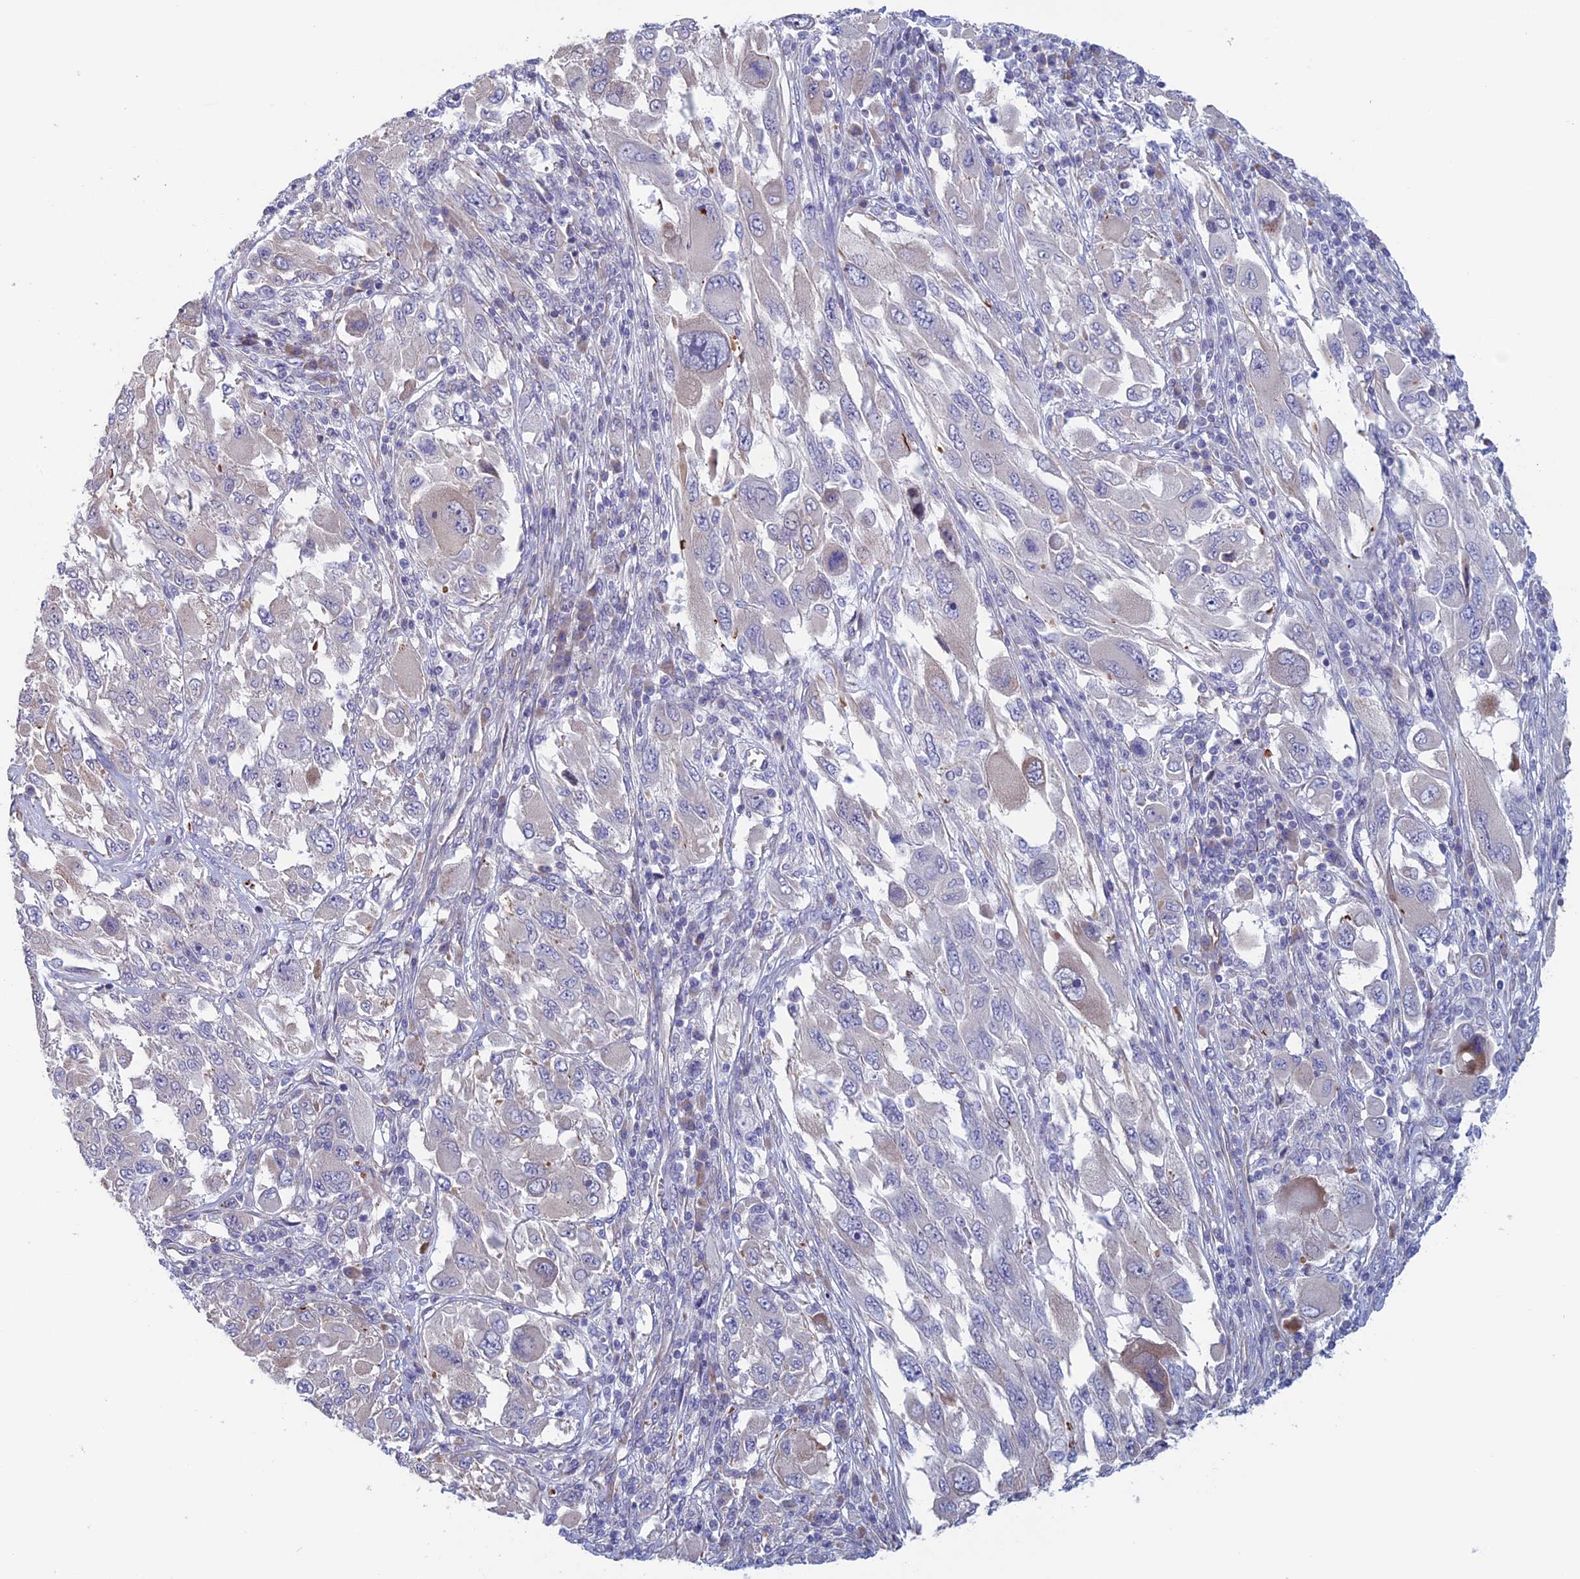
{"staining": {"intensity": "negative", "quantity": "none", "location": "none"}, "tissue": "melanoma", "cell_type": "Tumor cells", "image_type": "cancer", "snomed": [{"axis": "morphology", "description": "Malignant melanoma, NOS"}, {"axis": "topography", "description": "Skin"}], "caption": "Tumor cells show no significant staining in melanoma.", "gene": "BCL2L10", "patient": {"sex": "female", "age": 91}}